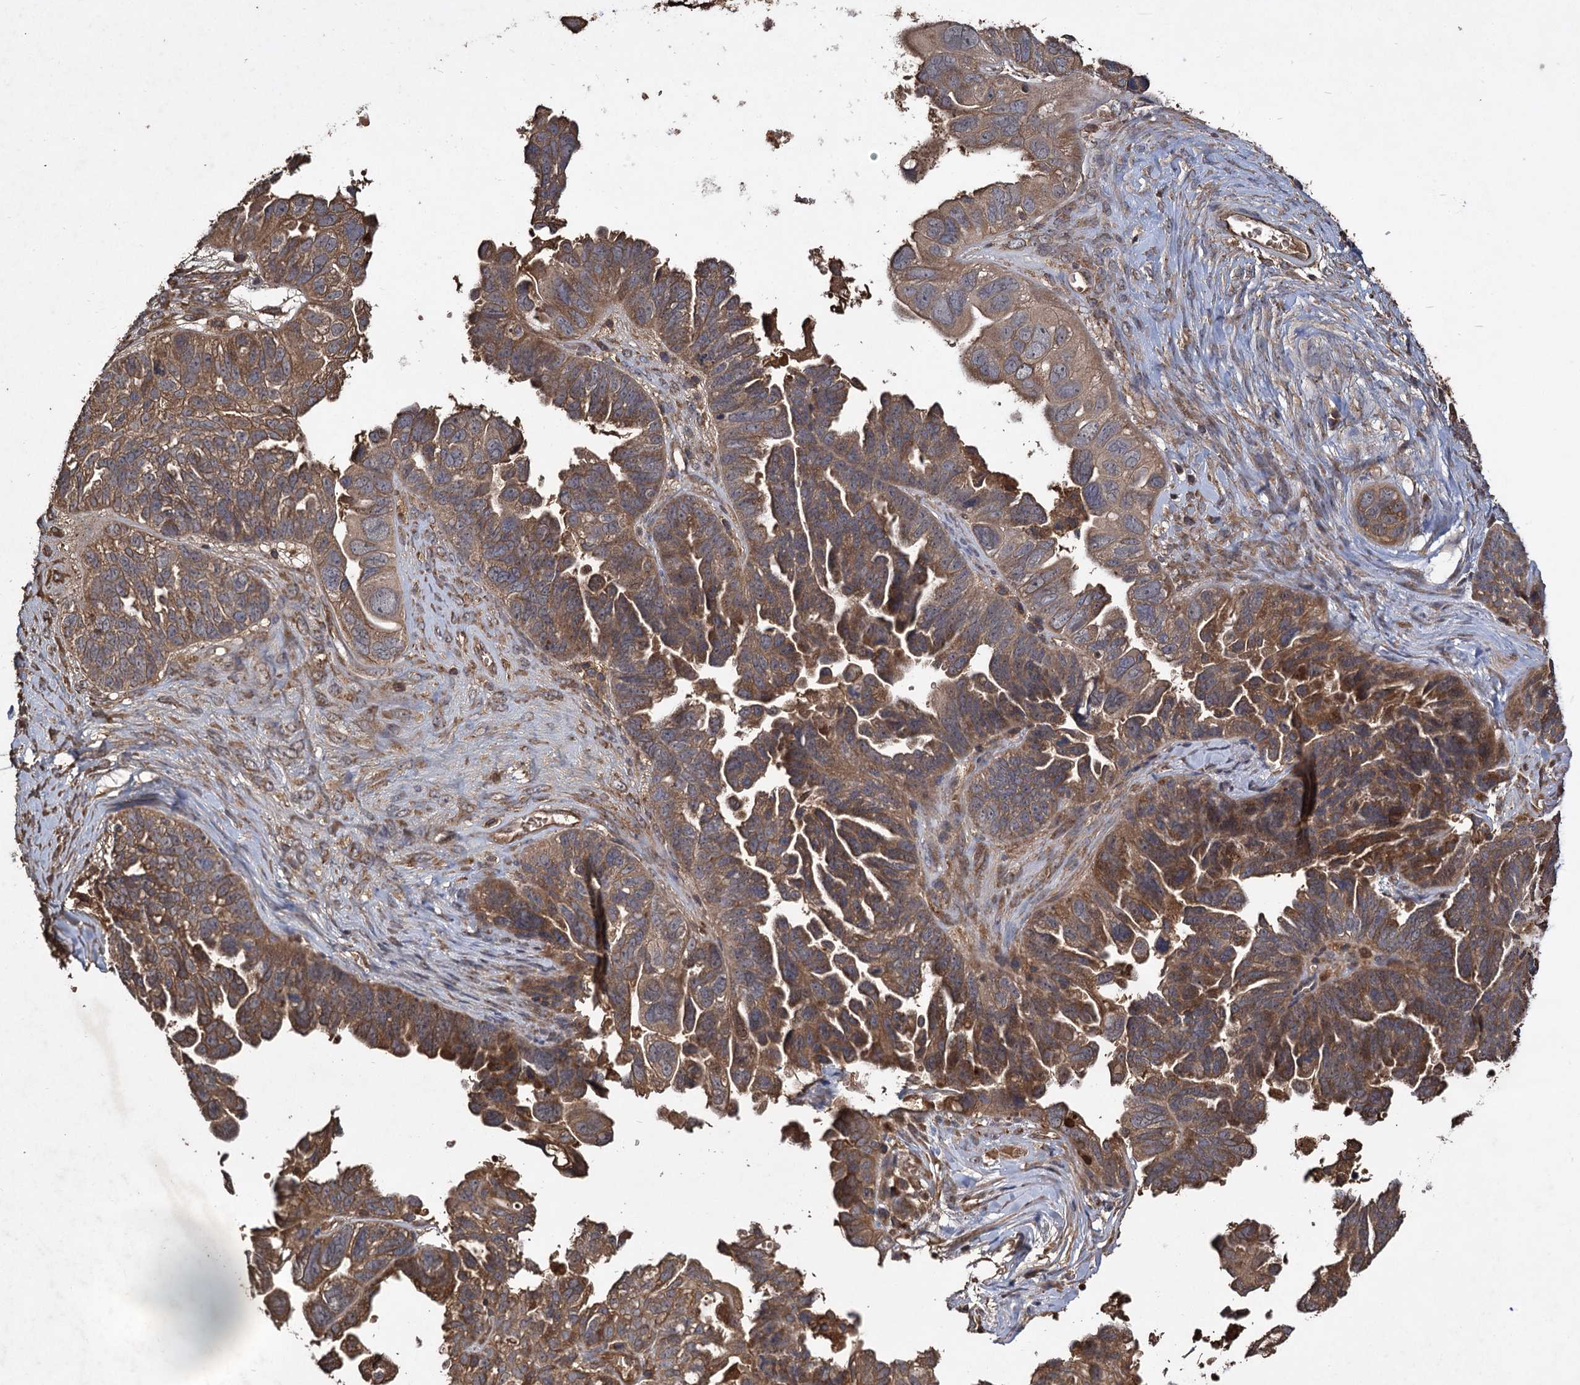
{"staining": {"intensity": "moderate", "quantity": ">75%", "location": "cytoplasmic/membranous"}, "tissue": "ovarian cancer", "cell_type": "Tumor cells", "image_type": "cancer", "snomed": [{"axis": "morphology", "description": "Cystadenocarcinoma, serous, NOS"}, {"axis": "topography", "description": "Ovary"}], "caption": "A brown stain highlights moderate cytoplasmic/membranous staining of a protein in human ovarian cancer tumor cells. The protein is stained brown, and the nuclei are stained in blue (DAB (3,3'-diaminobenzidine) IHC with brightfield microscopy, high magnification).", "gene": "GCLC", "patient": {"sex": "female", "age": 79}}